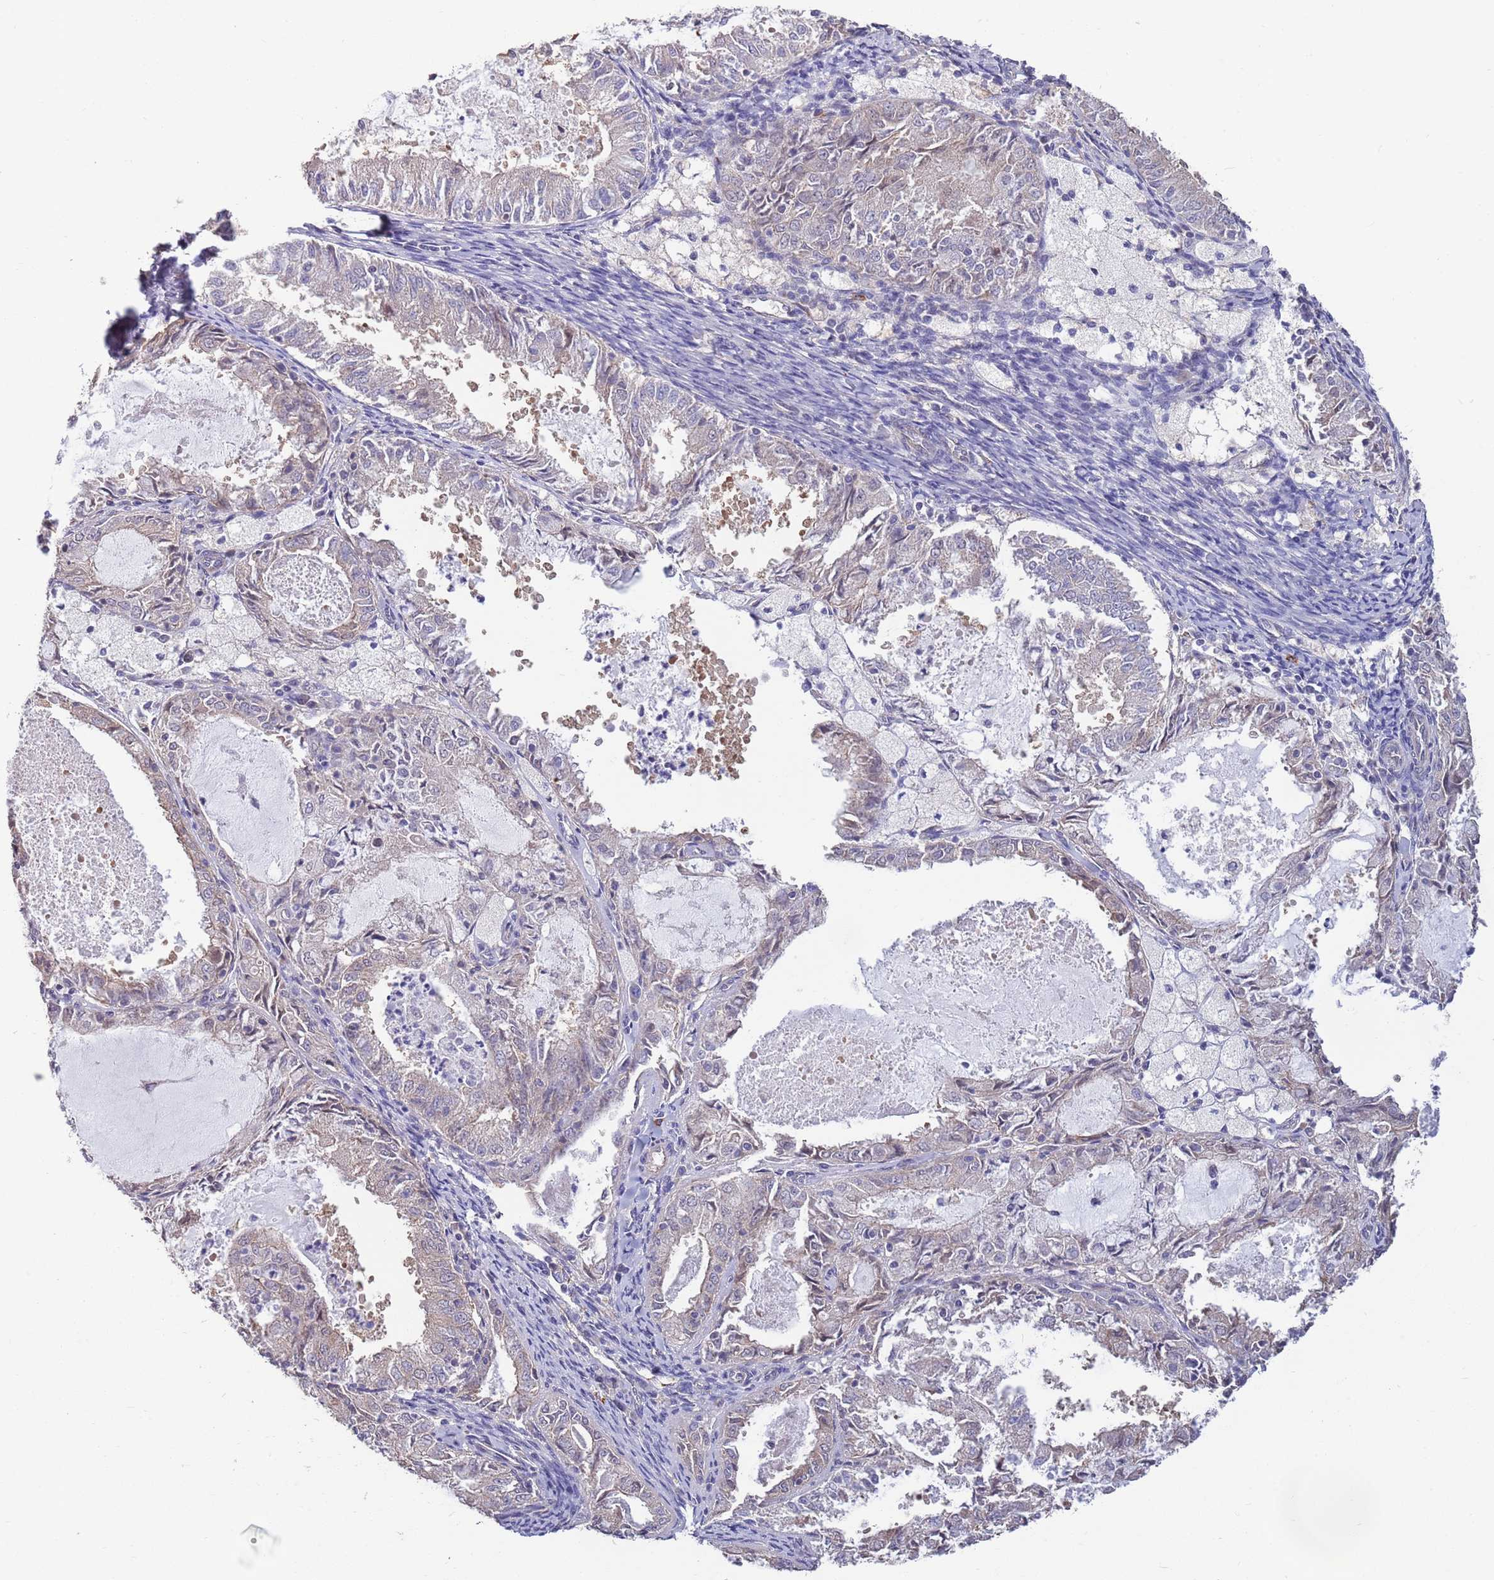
{"staining": {"intensity": "weak", "quantity": "<25%", "location": "cytoplasmic/membranous"}, "tissue": "endometrial cancer", "cell_type": "Tumor cells", "image_type": "cancer", "snomed": [{"axis": "morphology", "description": "Adenocarcinoma, NOS"}, {"axis": "topography", "description": "Endometrium"}], "caption": "A photomicrograph of human endometrial cancer is negative for staining in tumor cells. (IHC, brightfield microscopy, high magnification).", "gene": "MARVELD2", "patient": {"sex": "female", "age": 57}}